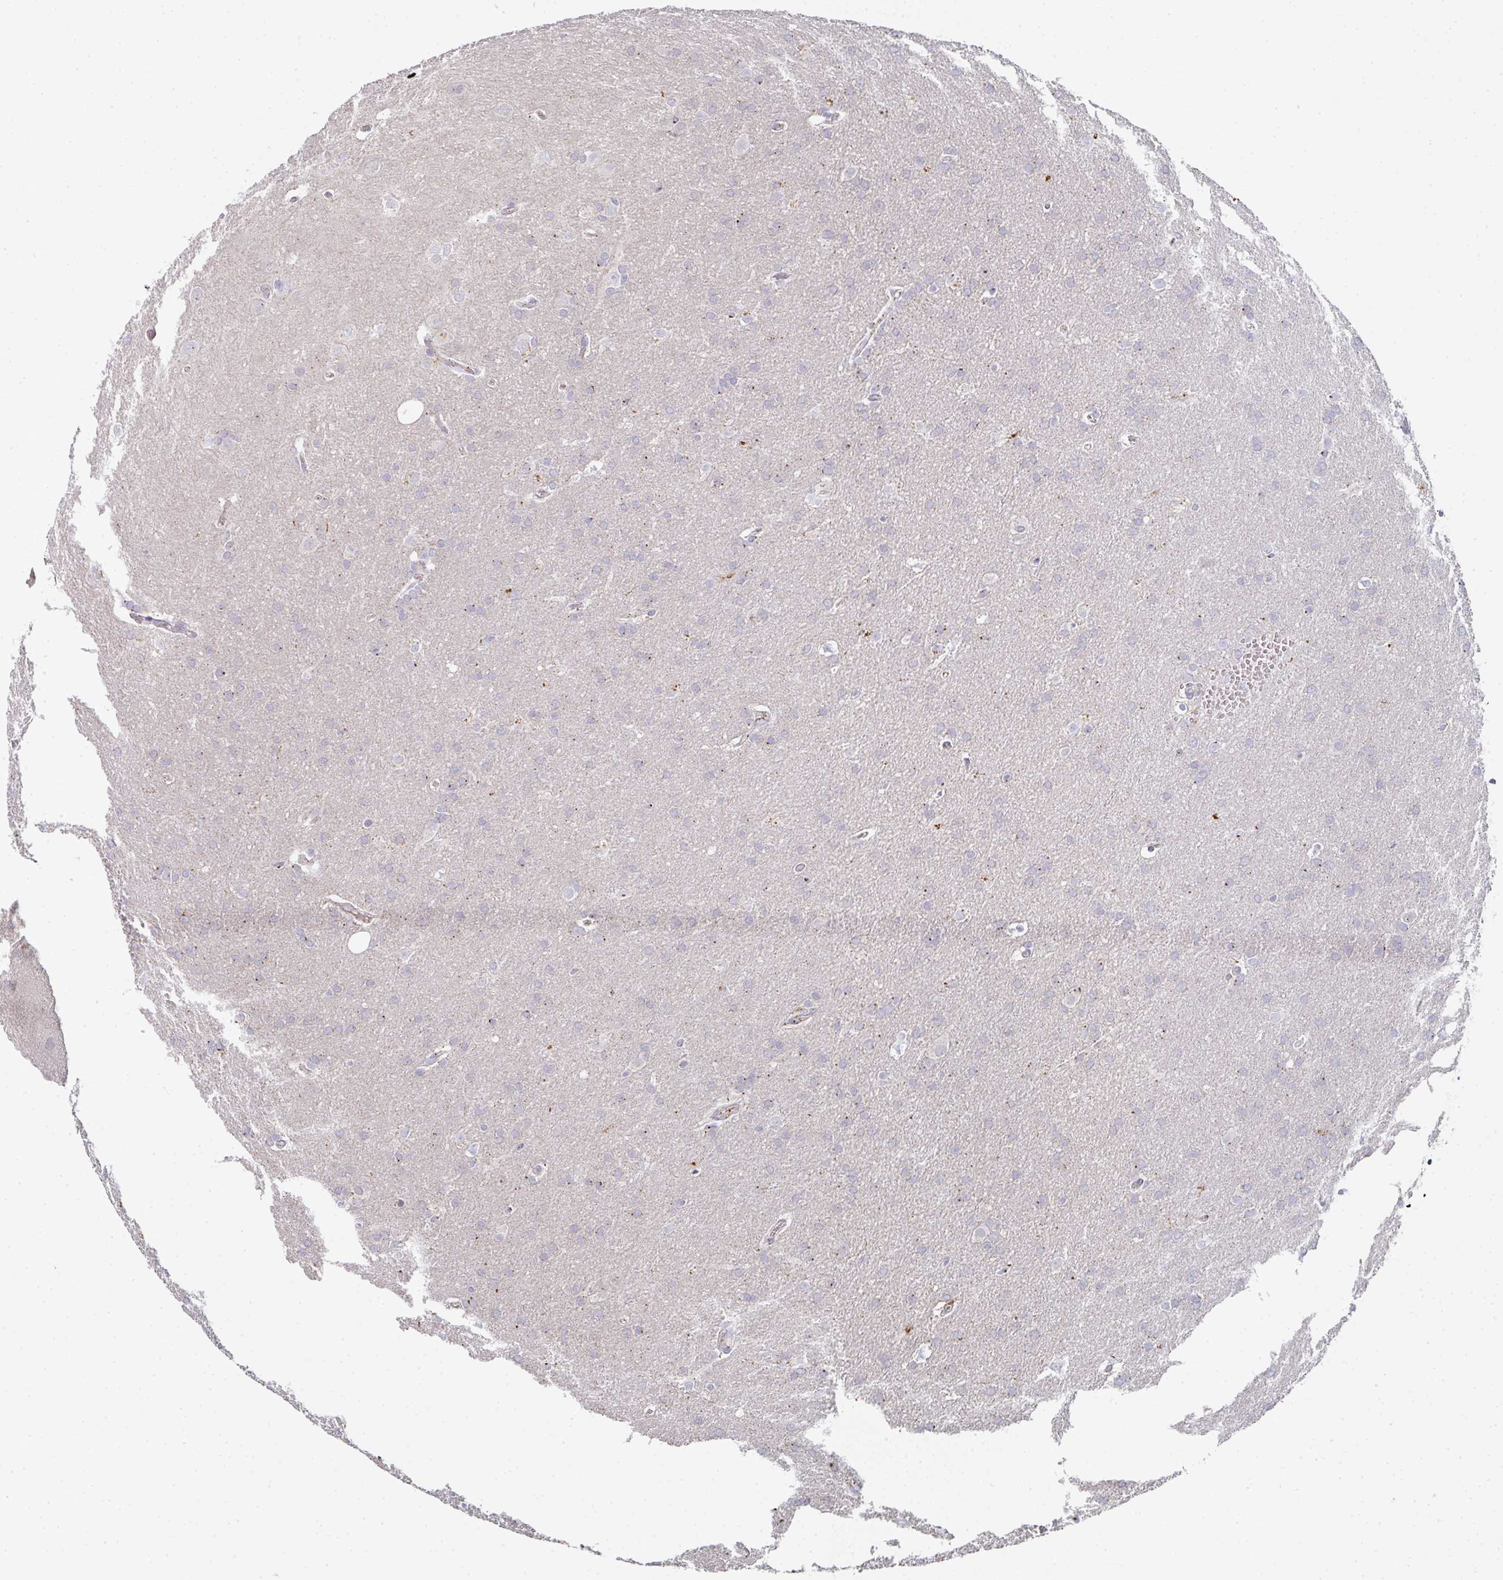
{"staining": {"intensity": "negative", "quantity": "none", "location": "none"}, "tissue": "glioma", "cell_type": "Tumor cells", "image_type": "cancer", "snomed": [{"axis": "morphology", "description": "Glioma, malignant, Low grade"}, {"axis": "topography", "description": "Brain"}], "caption": "Human glioma stained for a protein using immunohistochemistry shows no expression in tumor cells.", "gene": "CHMP5", "patient": {"sex": "female", "age": 32}}